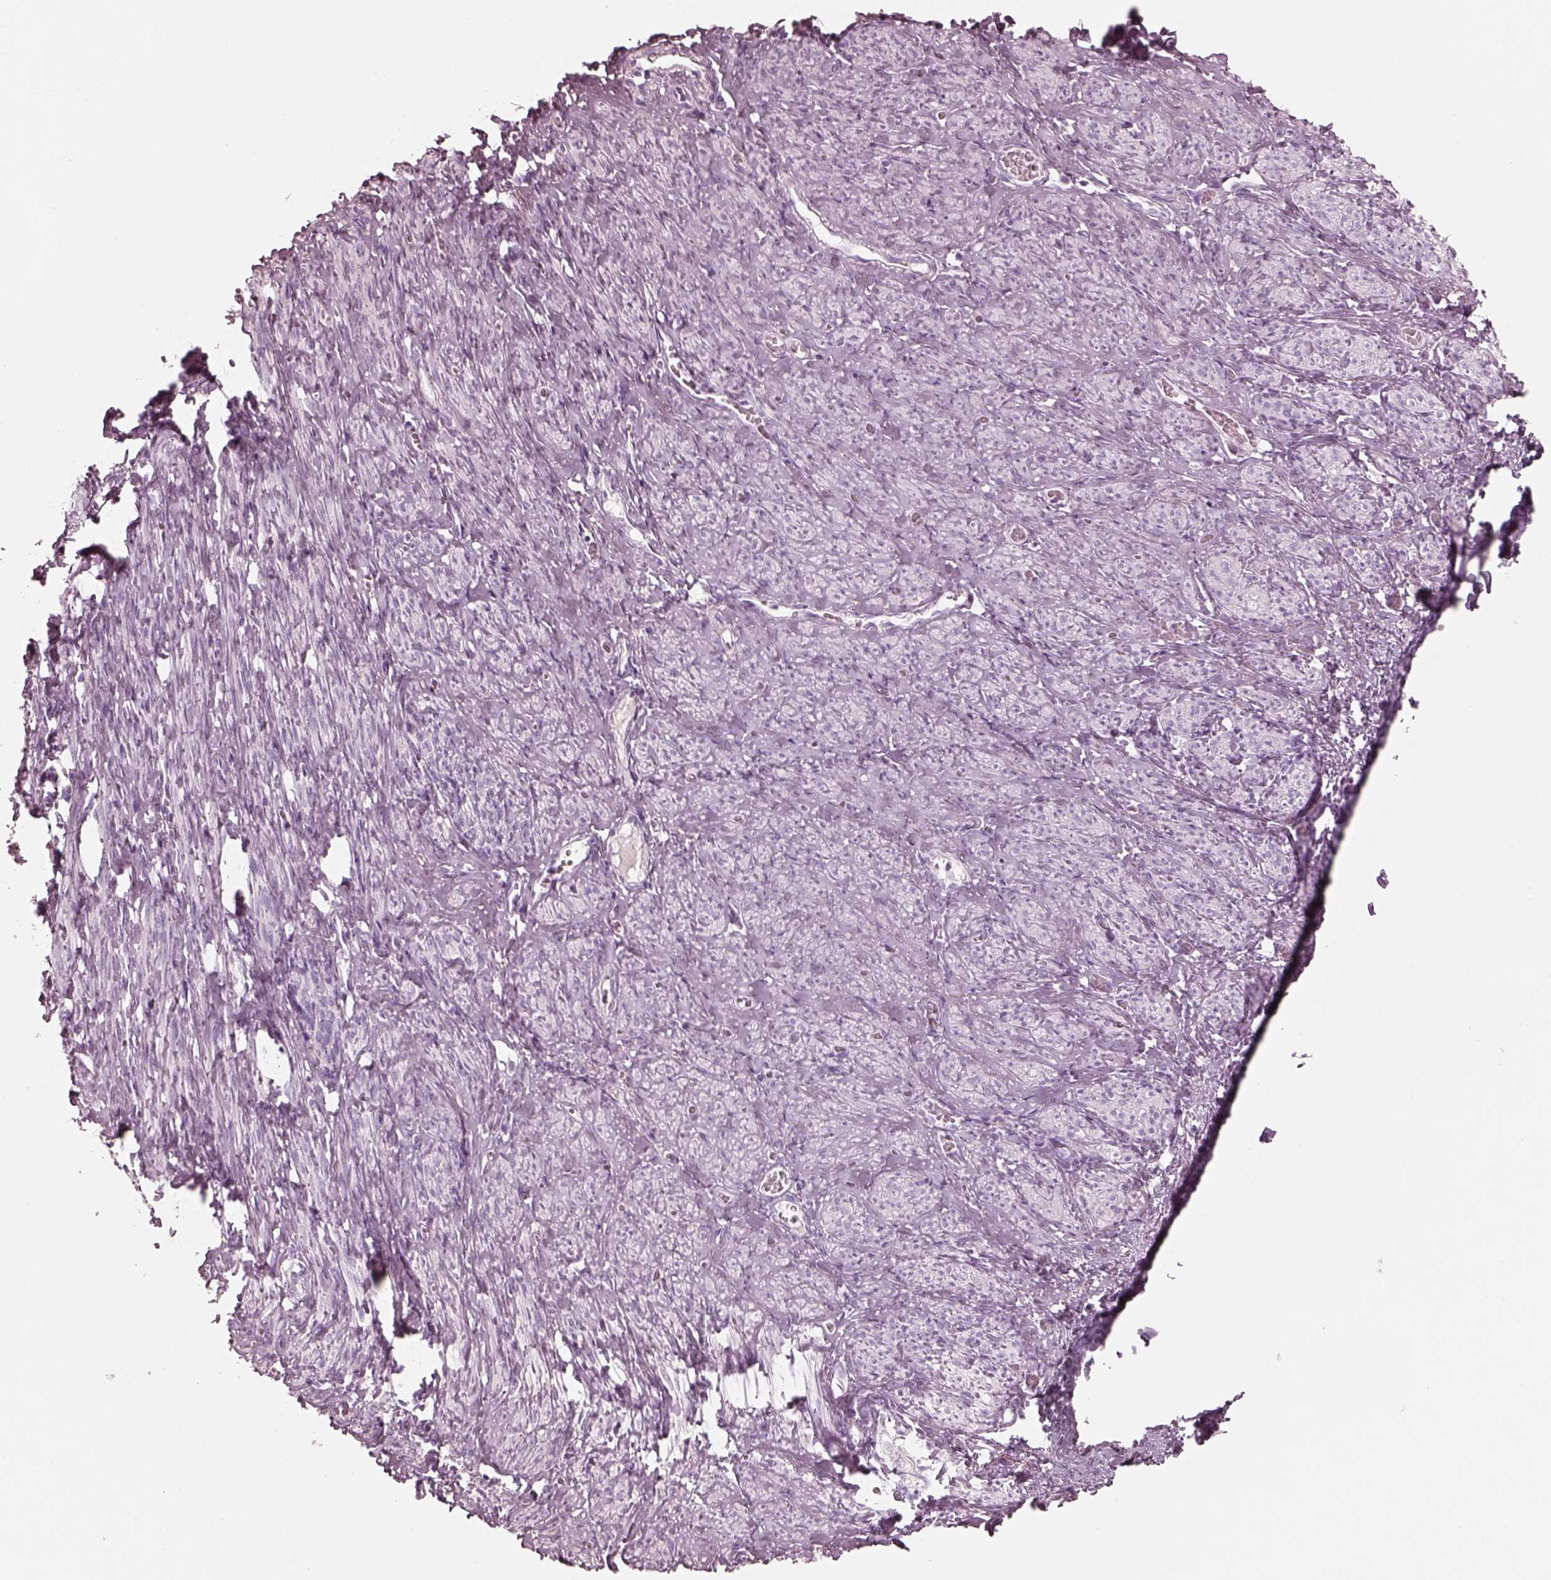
{"staining": {"intensity": "negative", "quantity": "none", "location": "none"}, "tissue": "smooth muscle", "cell_type": "Smooth muscle cells", "image_type": "normal", "snomed": [{"axis": "morphology", "description": "Normal tissue, NOS"}, {"axis": "topography", "description": "Smooth muscle"}], "caption": "Photomicrograph shows no protein positivity in smooth muscle cells of unremarkable smooth muscle. (Stains: DAB immunohistochemistry (IHC) with hematoxylin counter stain, Microscopy: brightfield microscopy at high magnification).", "gene": "PON3", "patient": {"sex": "female", "age": 65}}